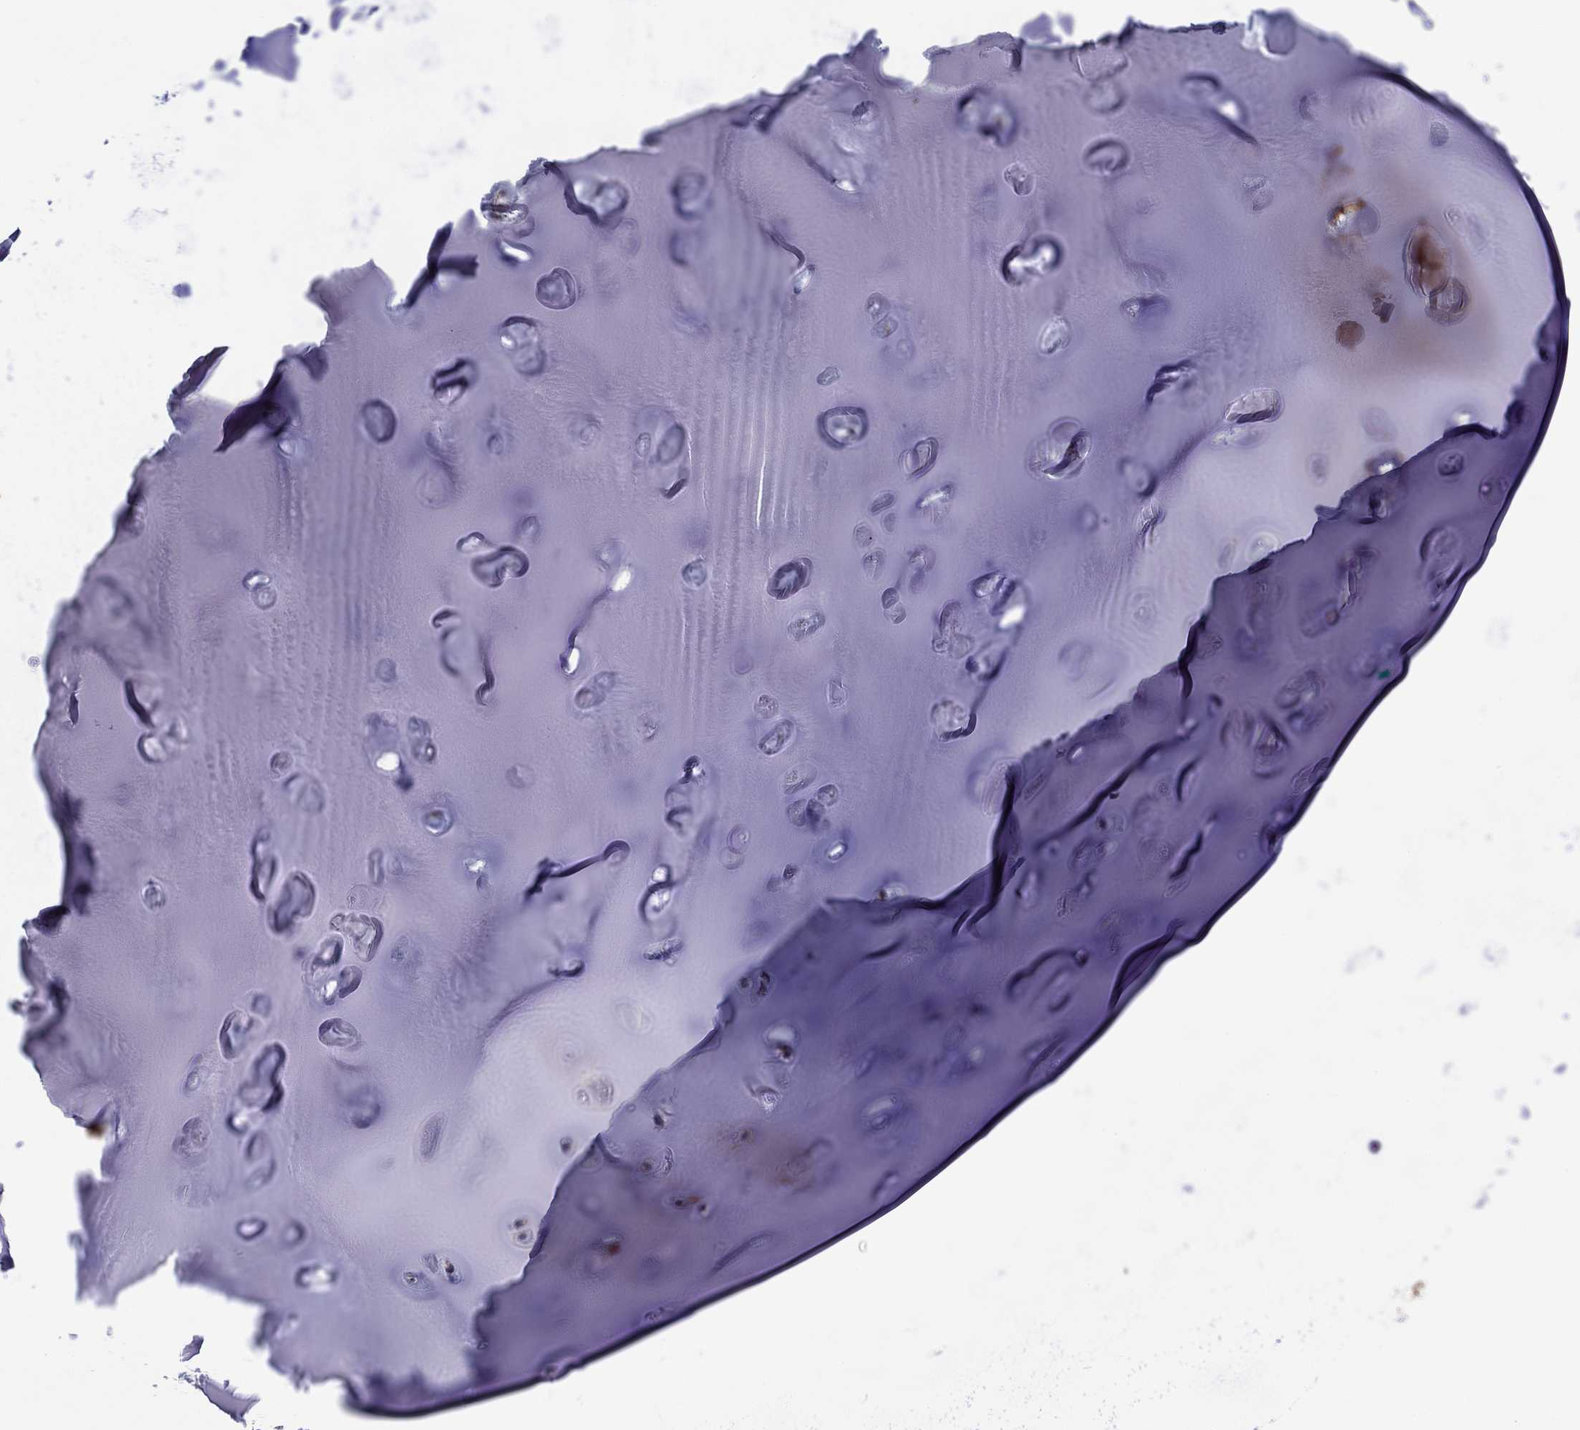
{"staining": {"intensity": "negative", "quantity": "none", "location": "none"}, "tissue": "adipose tissue", "cell_type": "Adipocytes", "image_type": "normal", "snomed": [{"axis": "morphology", "description": "Normal tissue, NOS"}, {"axis": "topography", "description": "Cartilage tissue"}], "caption": "IHC image of unremarkable human adipose tissue stained for a protein (brown), which demonstrates no positivity in adipocytes. Brightfield microscopy of immunohistochemistry stained with DAB (3,3'-diaminobenzidine) (brown) and hematoxylin (blue), captured at high magnification.", "gene": "TPRN", "patient": {"sex": "male", "age": 81}}